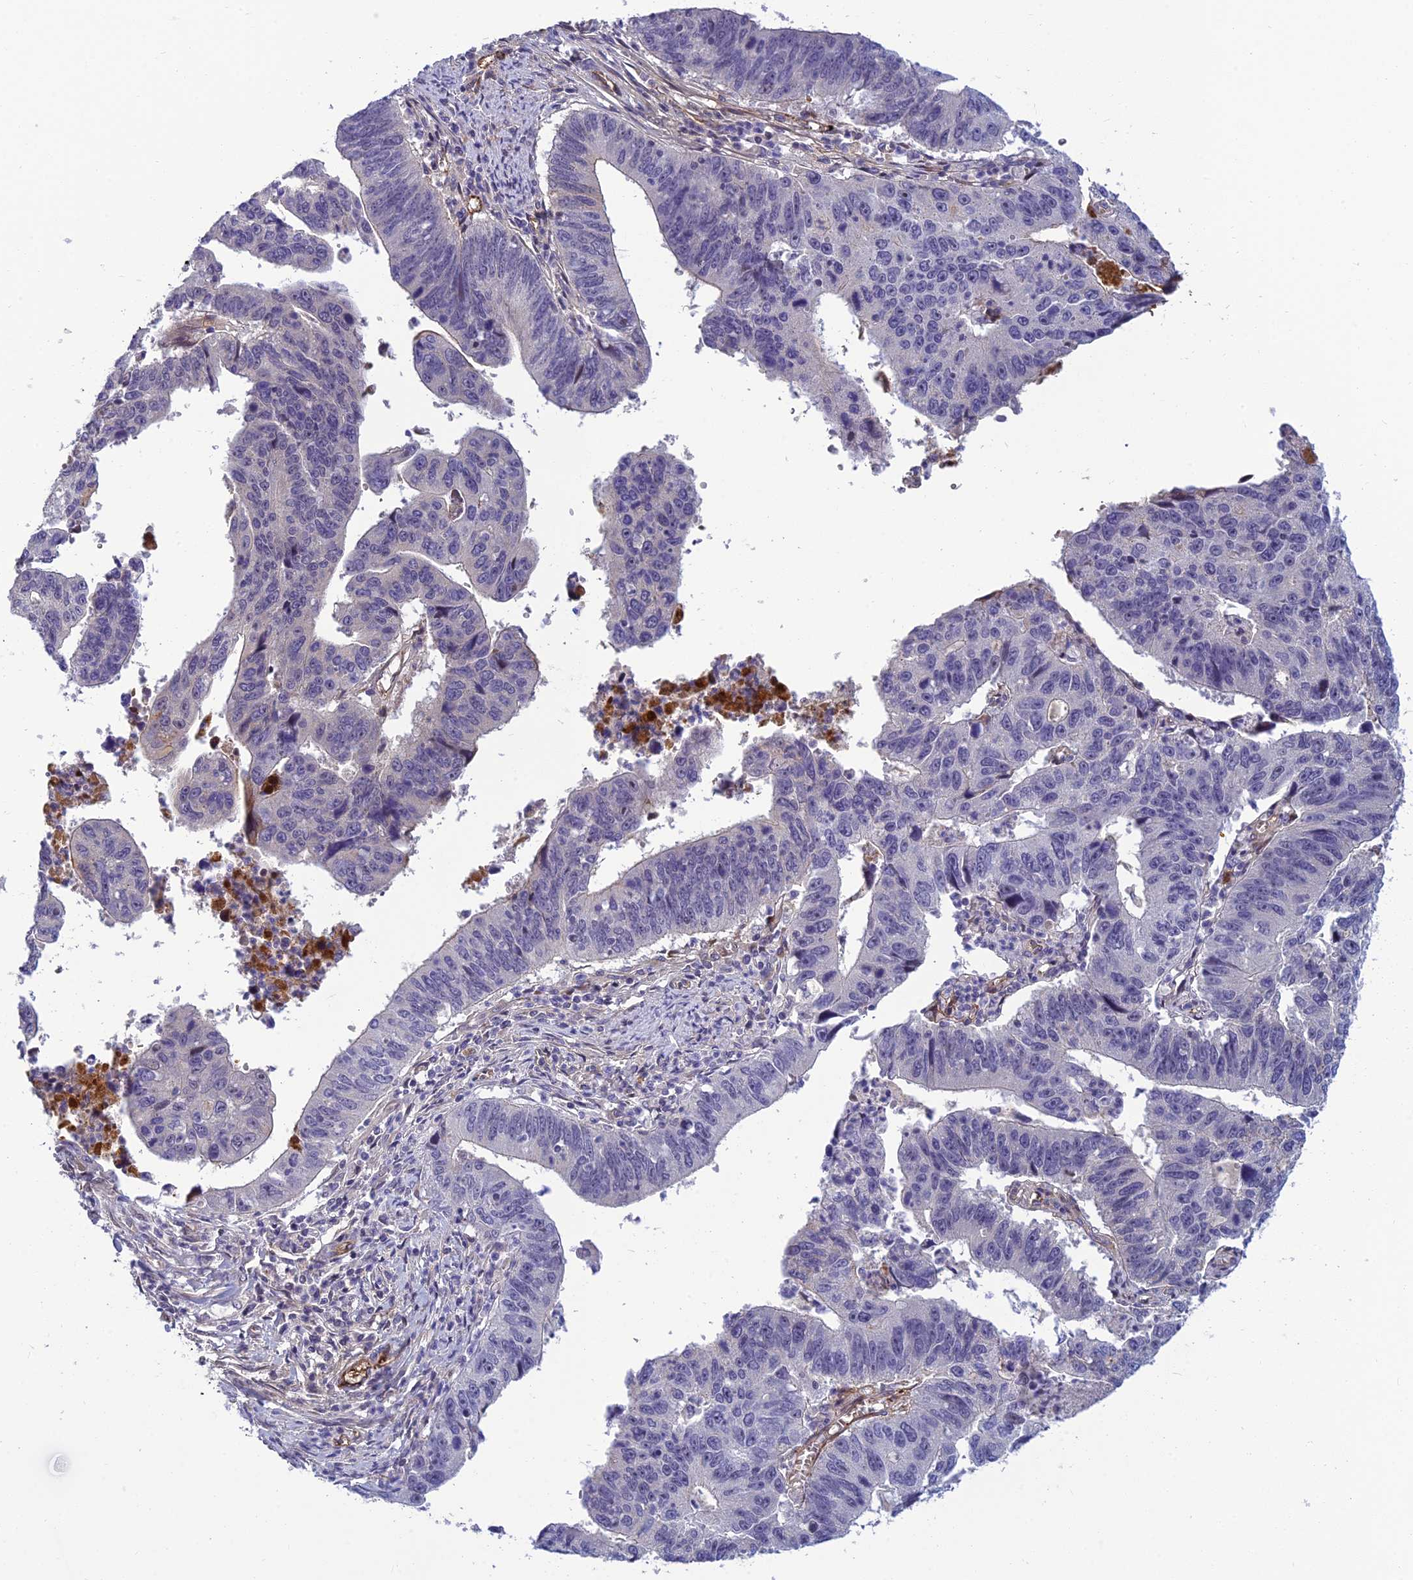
{"staining": {"intensity": "negative", "quantity": "none", "location": "none"}, "tissue": "stomach cancer", "cell_type": "Tumor cells", "image_type": "cancer", "snomed": [{"axis": "morphology", "description": "Adenocarcinoma, NOS"}, {"axis": "topography", "description": "Stomach"}], "caption": "High magnification brightfield microscopy of stomach adenocarcinoma stained with DAB (3,3'-diaminobenzidine) (brown) and counterstained with hematoxylin (blue): tumor cells show no significant positivity.", "gene": "CLEC11A", "patient": {"sex": "male", "age": 59}}